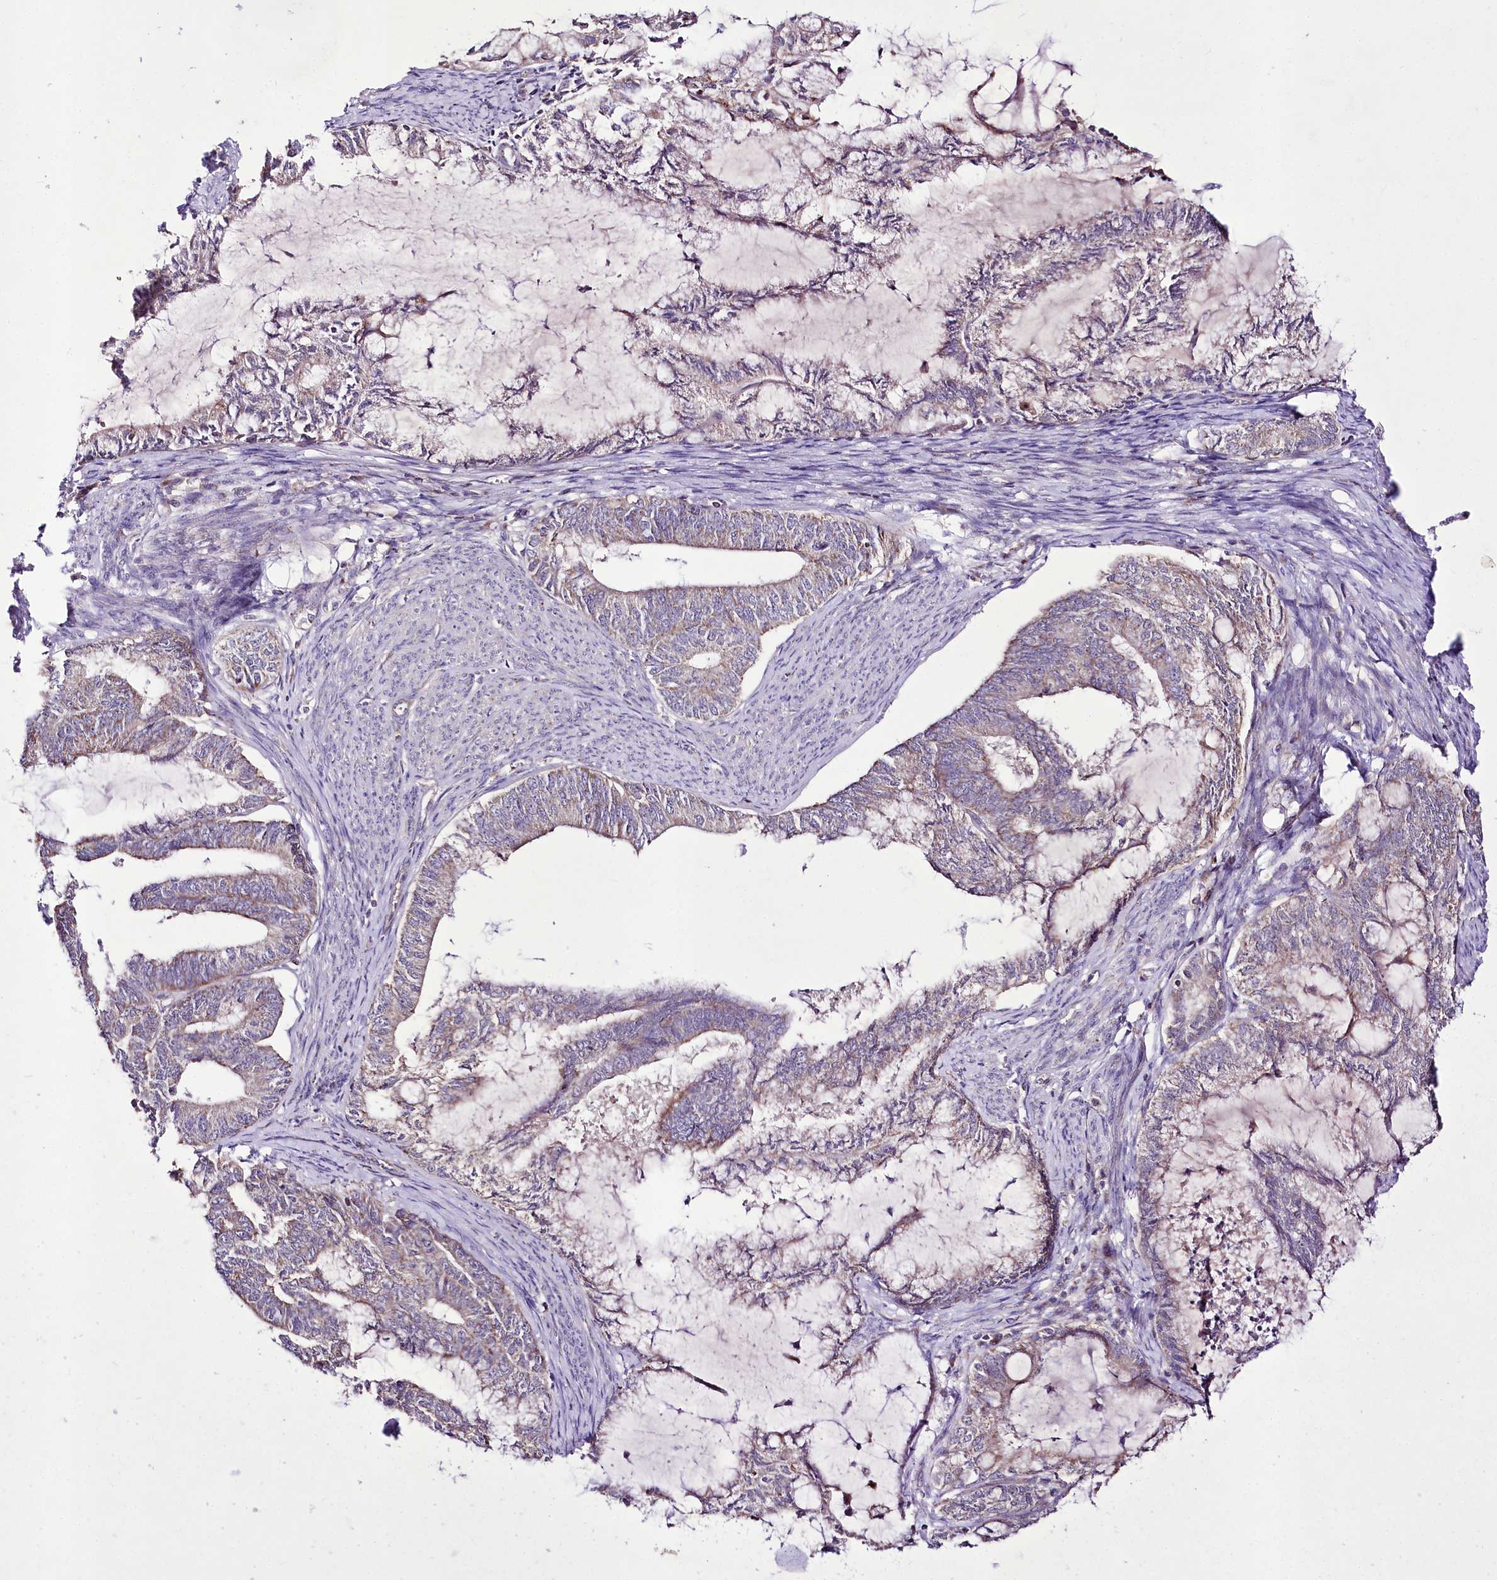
{"staining": {"intensity": "moderate", "quantity": "<25%", "location": "cytoplasmic/membranous"}, "tissue": "endometrial cancer", "cell_type": "Tumor cells", "image_type": "cancer", "snomed": [{"axis": "morphology", "description": "Adenocarcinoma, NOS"}, {"axis": "topography", "description": "Endometrium"}], "caption": "Endometrial adenocarcinoma tissue demonstrates moderate cytoplasmic/membranous positivity in approximately <25% of tumor cells, visualized by immunohistochemistry. (DAB IHC, brown staining for protein, blue staining for nuclei).", "gene": "ATE1", "patient": {"sex": "female", "age": 86}}